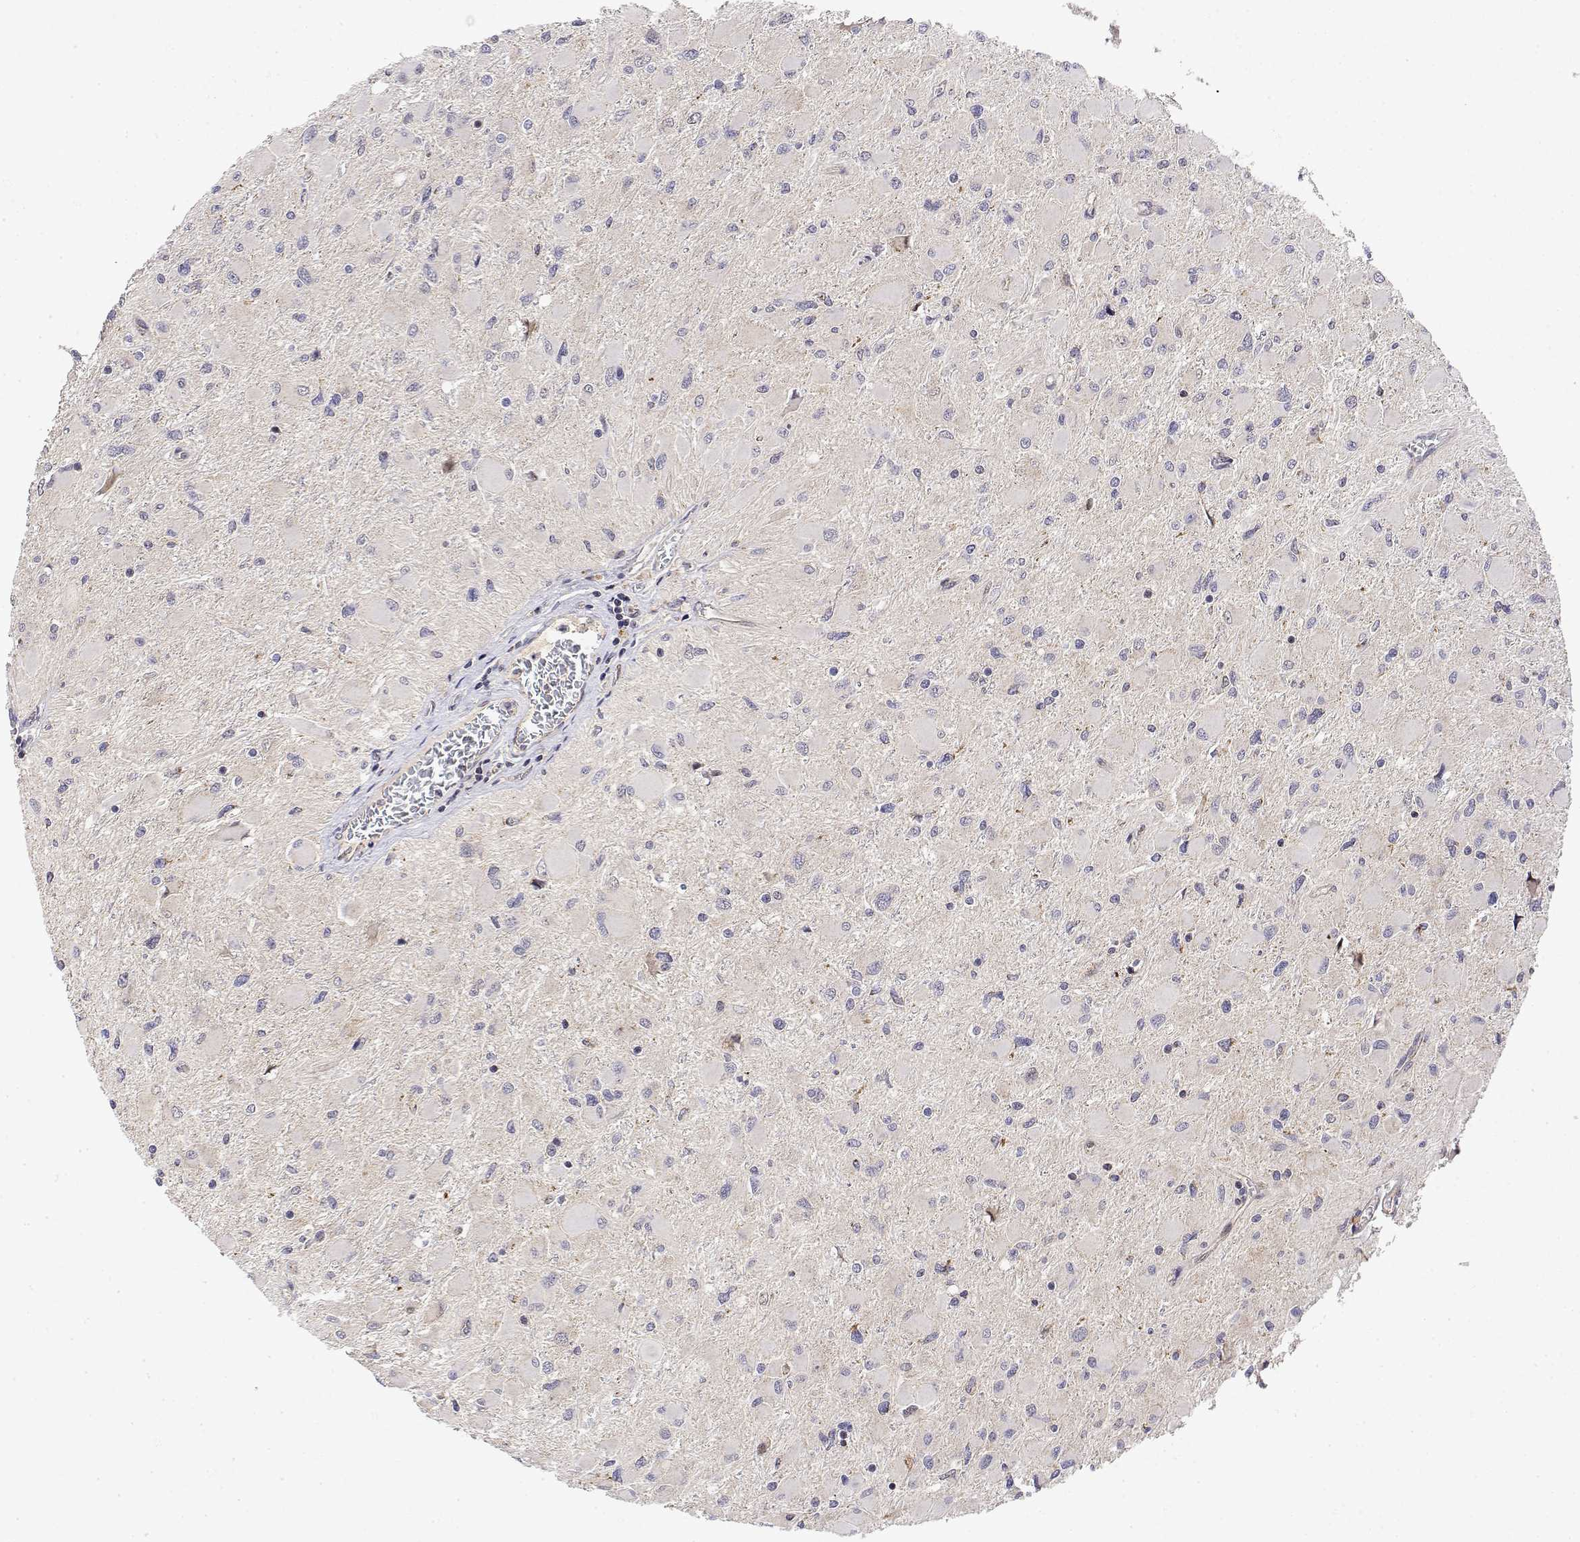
{"staining": {"intensity": "negative", "quantity": "none", "location": "none"}, "tissue": "glioma", "cell_type": "Tumor cells", "image_type": "cancer", "snomed": [{"axis": "morphology", "description": "Glioma, malignant, High grade"}, {"axis": "topography", "description": "Cerebral cortex"}], "caption": "Immunohistochemical staining of high-grade glioma (malignant) reveals no significant expression in tumor cells.", "gene": "GADD45GIP1", "patient": {"sex": "female", "age": 36}}